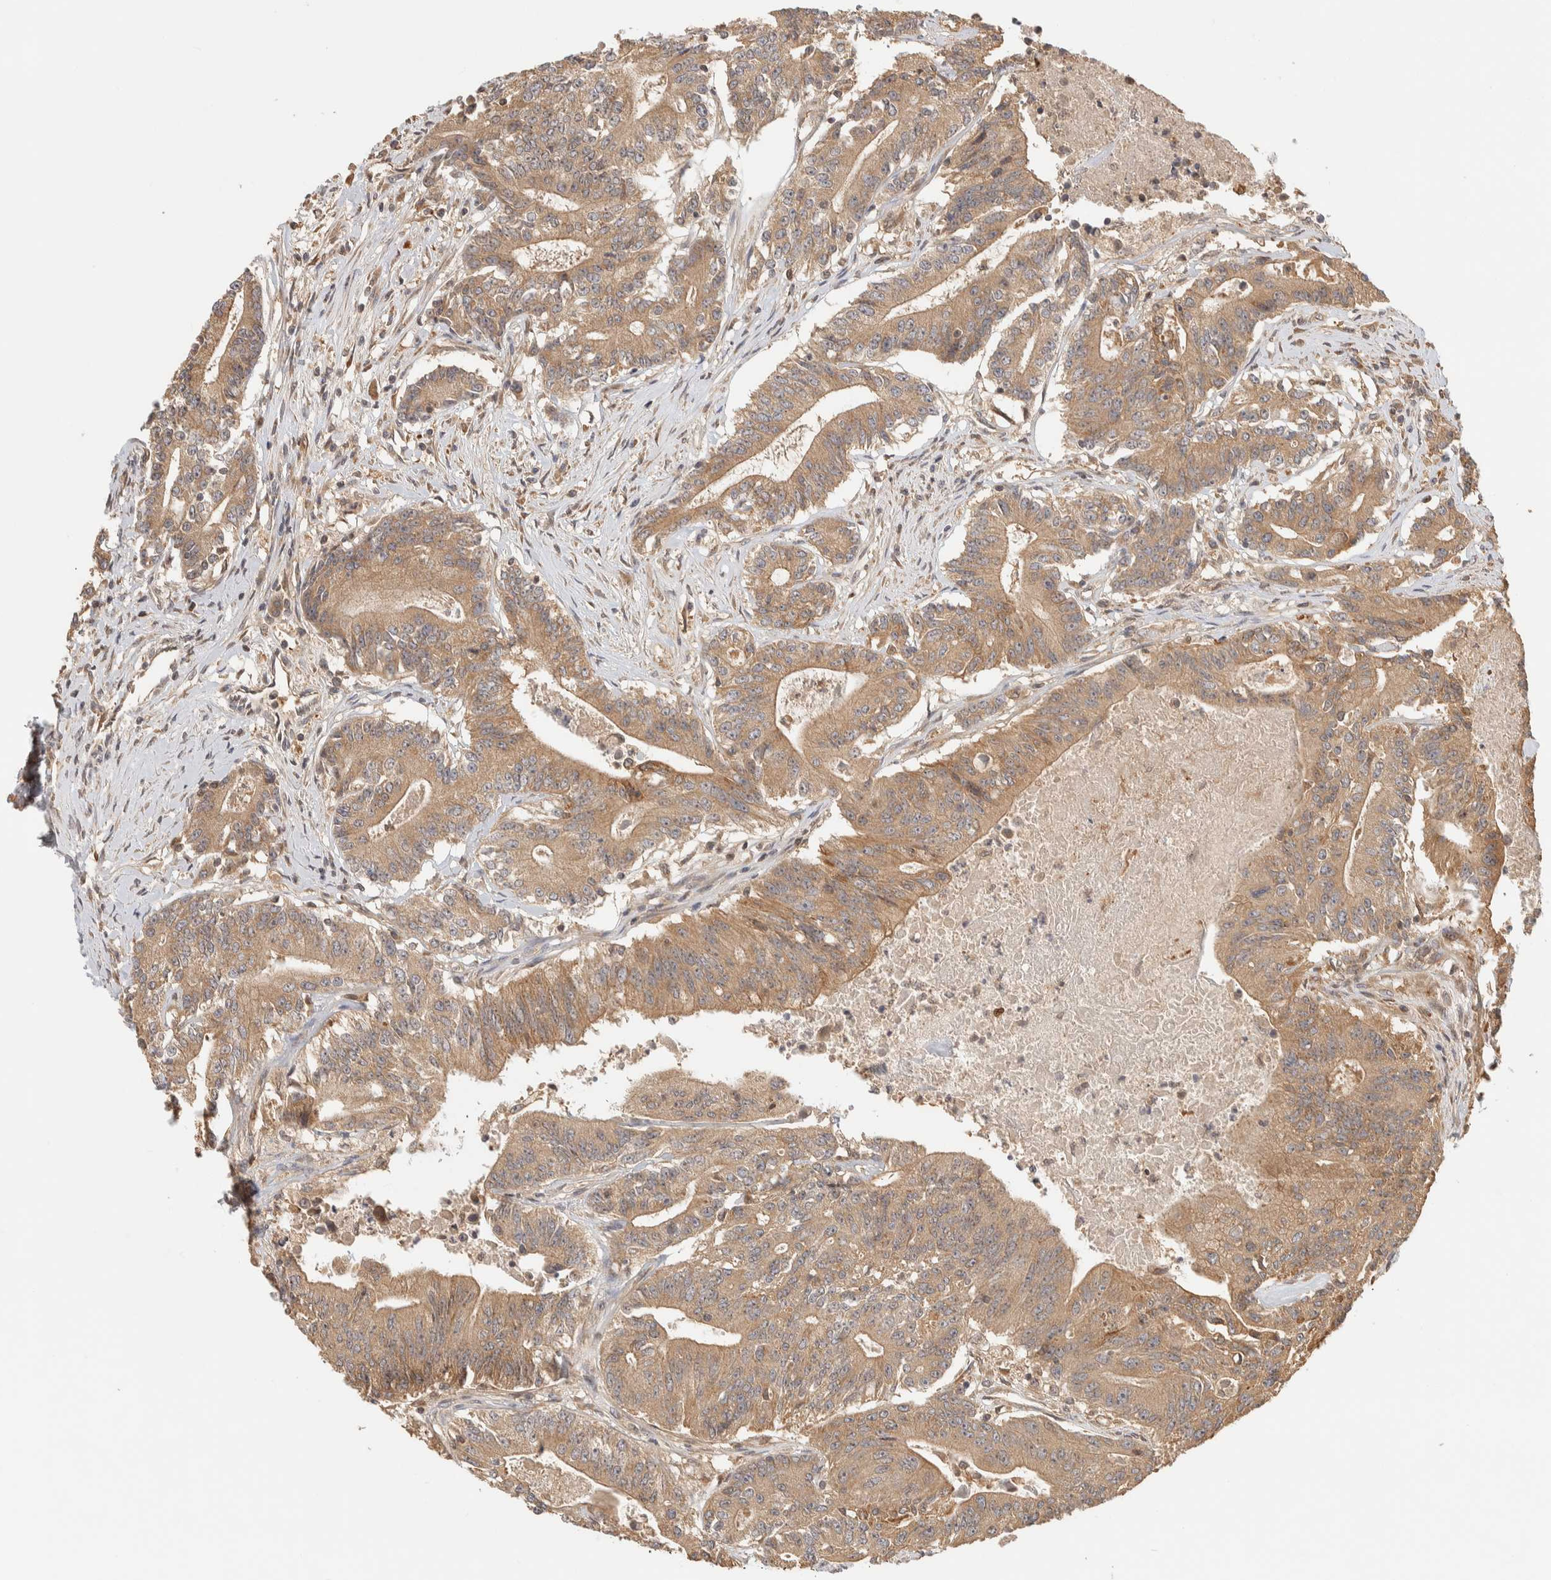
{"staining": {"intensity": "moderate", "quantity": ">75%", "location": "cytoplasmic/membranous"}, "tissue": "colorectal cancer", "cell_type": "Tumor cells", "image_type": "cancer", "snomed": [{"axis": "morphology", "description": "Adenocarcinoma, NOS"}, {"axis": "topography", "description": "Colon"}], "caption": "High-power microscopy captured an immunohistochemistry micrograph of colorectal cancer, revealing moderate cytoplasmic/membranous positivity in approximately >75% of tumor cells.", "gene": "TTI2", "patient": {"sex": "female", "age": 77}}